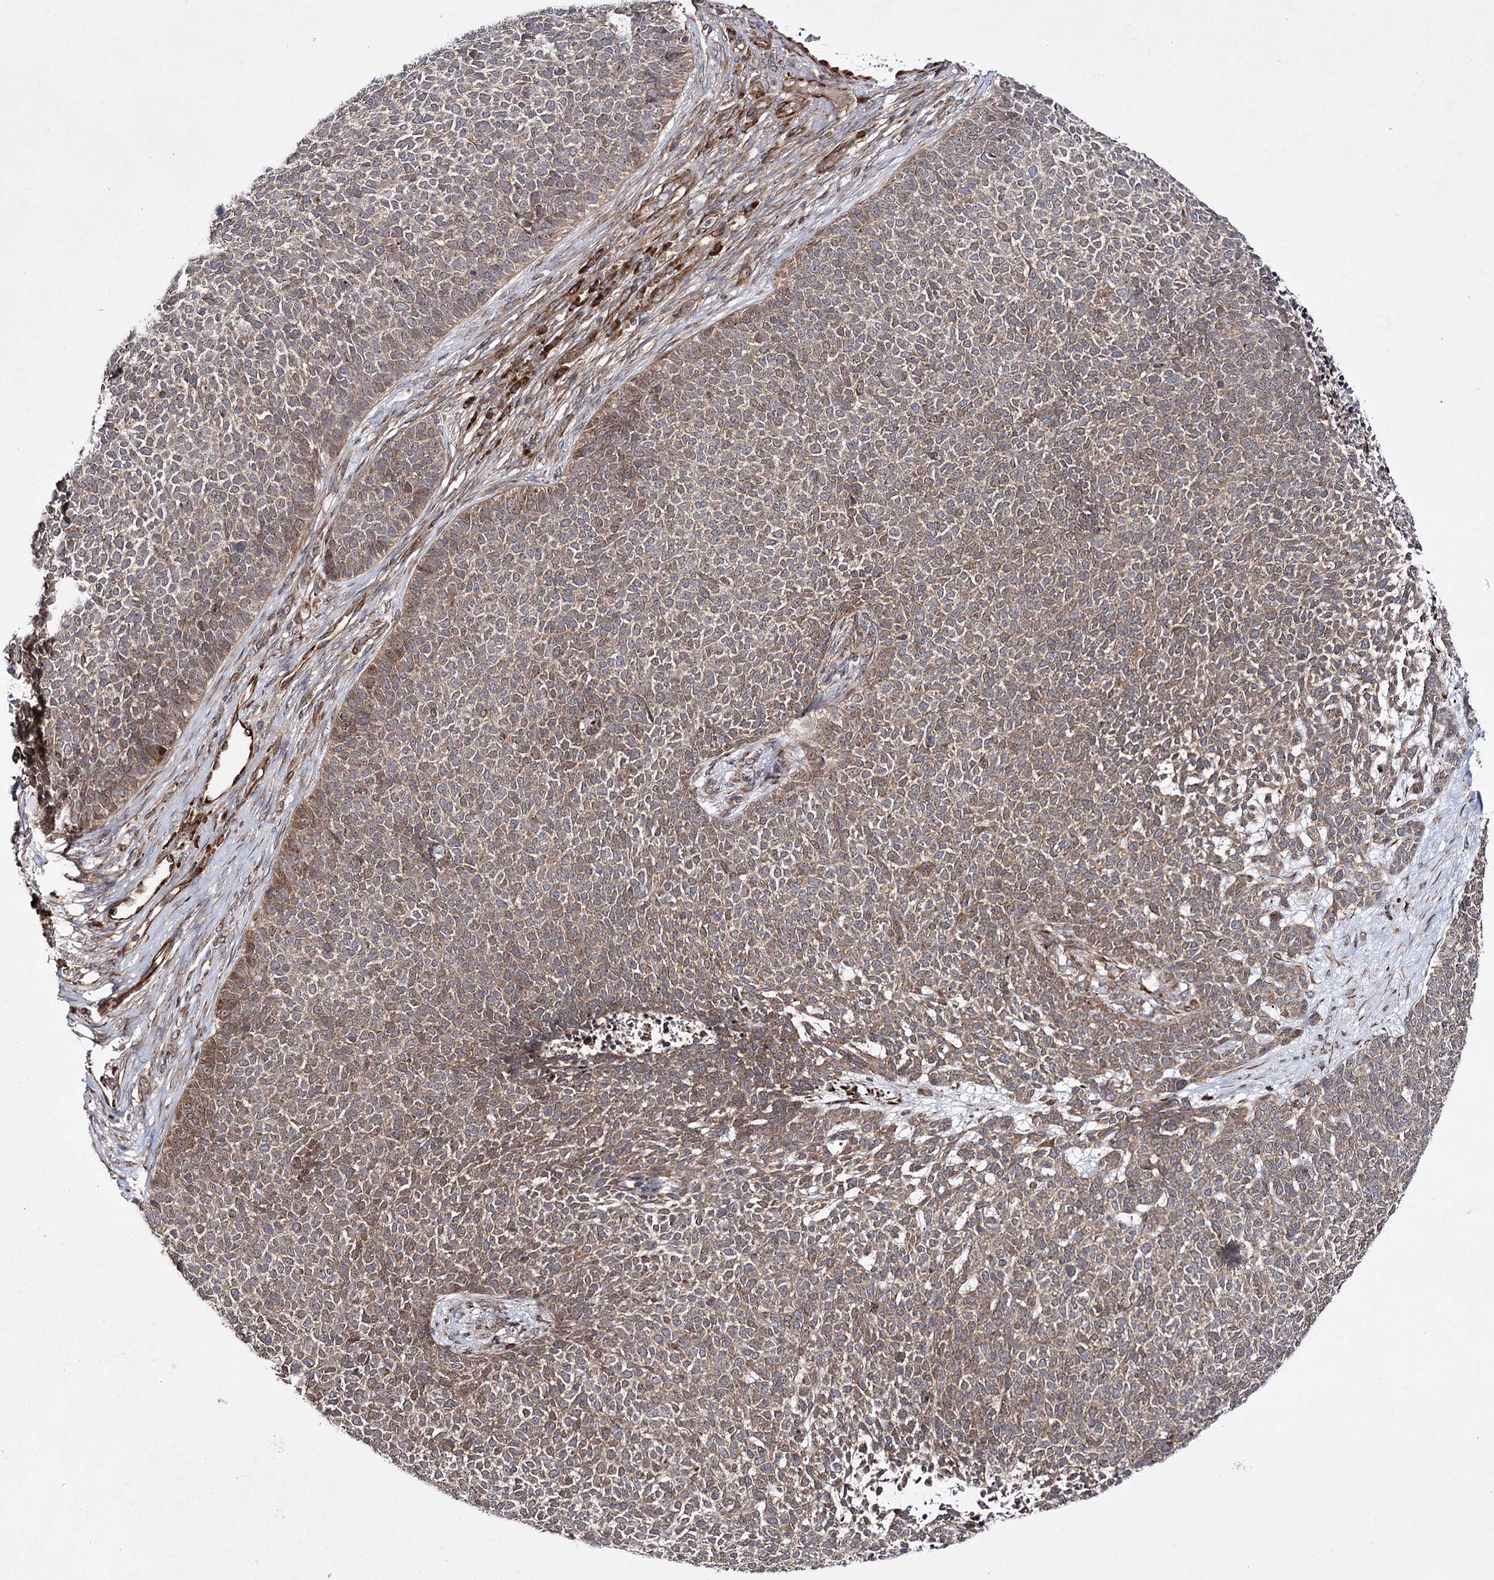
{"staining": {"intensity": "weak", "quantity": ">75%", "location": "cytoplasmic/membranous"}, "tissue": "skin cancer", "cell_type": "Tumor cells", "image_type": "cancer", "snomed": [{"axis": "morphology", "description": "Basal cell carcinoma"}, {"axis": "topography", "description": "Skin"}], "caption": "Weak cytoplasmic/membranous staining for a protein is seen in approximately >75% of tumor cells of skin basal cell carcinoma using immunohistochemistry.", "gene": "HECTD2", "patient": {"sex": "female", "age": 84}}